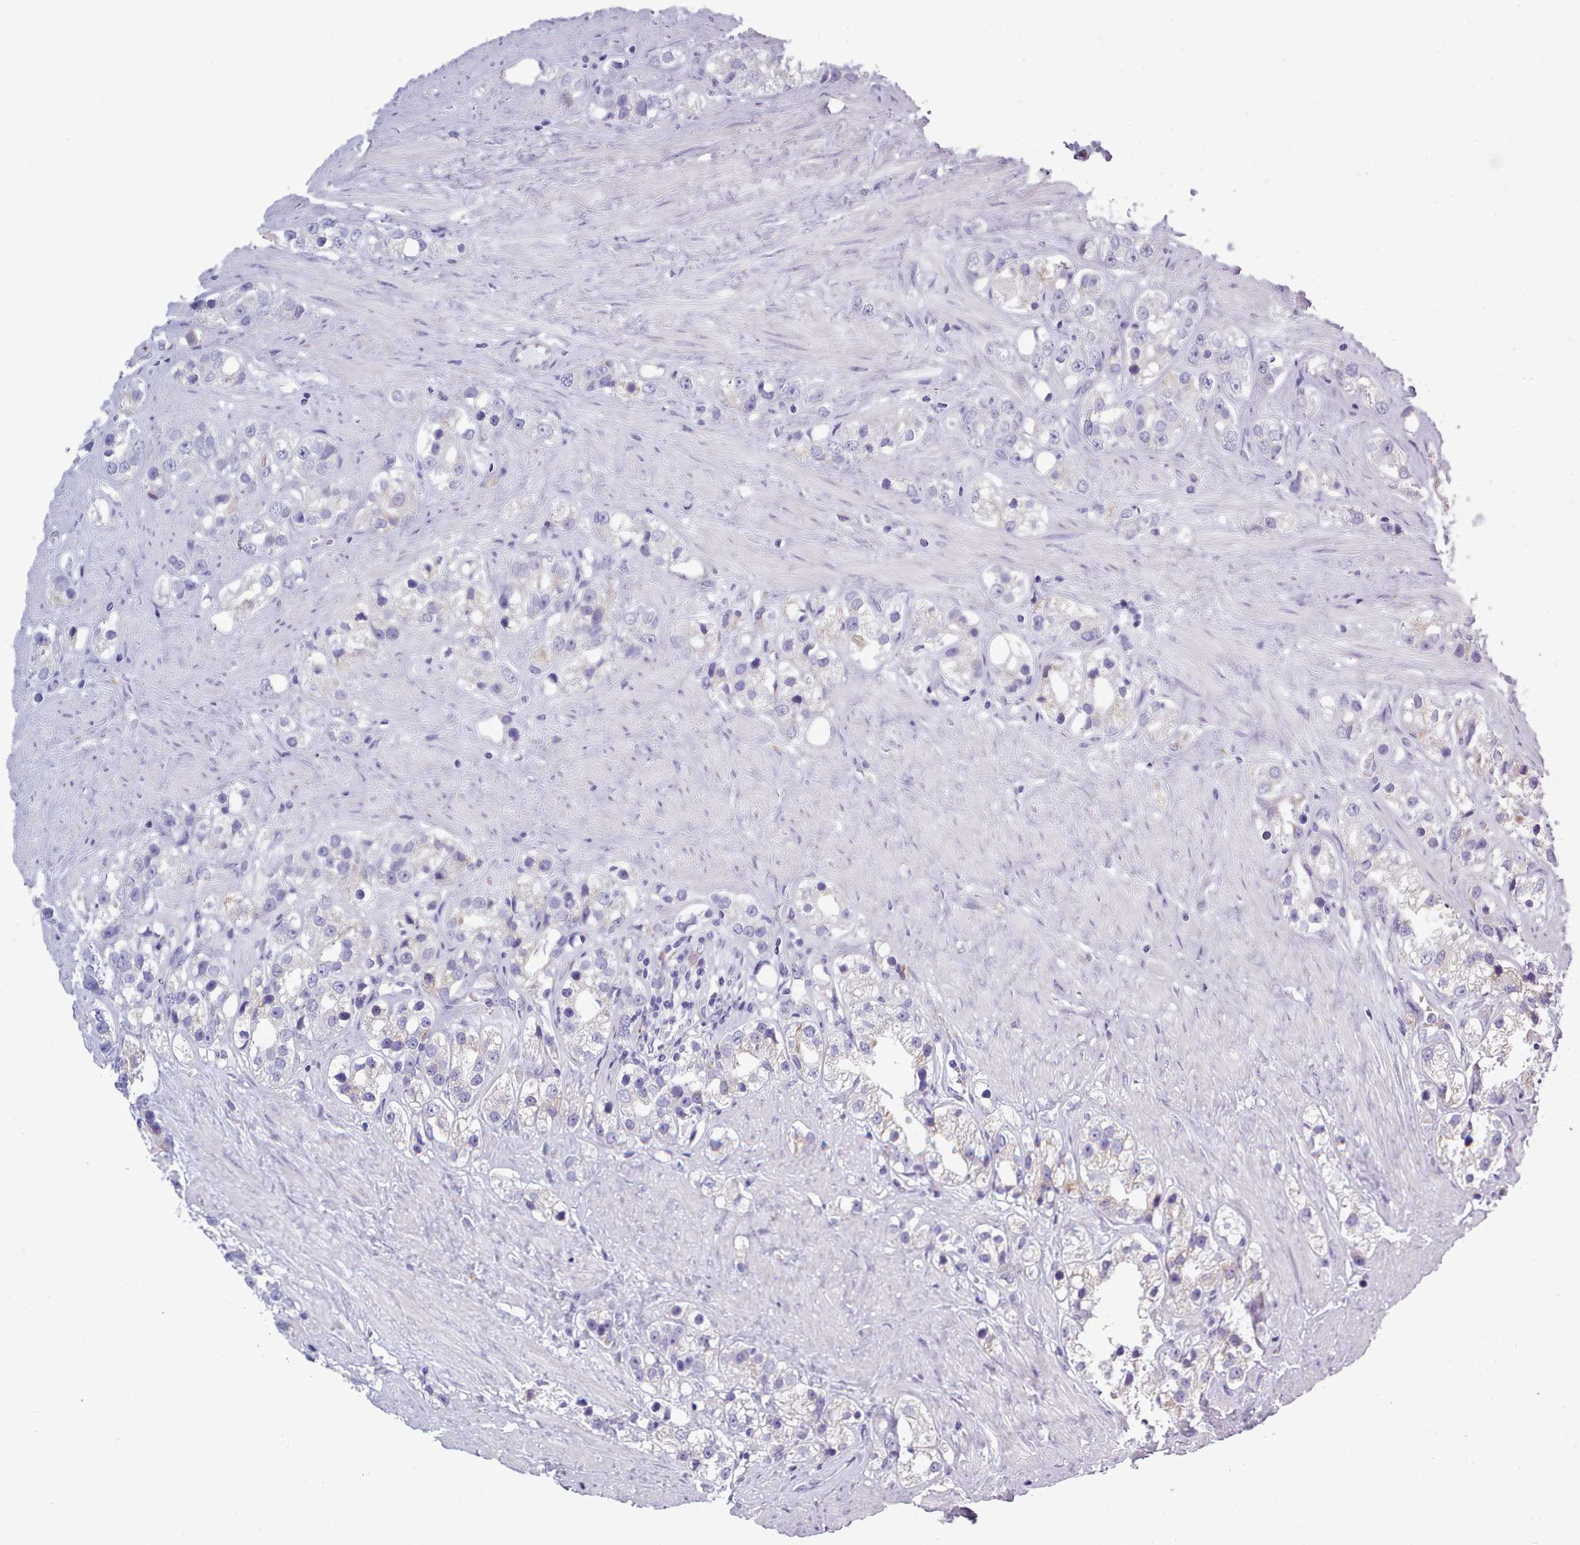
{"staining": {"intensity": "negative", "quantity": "none", "location": "none"}, "tissue": "prostate cancer", "cell_type": "Tumor cells", "image_type": "cancer", "snomed": [{"axis": "morphology", "description": "Adenocarcinoma, NOS"}, {"axis": "topography", "description": "Prostate"}], "caption": "Micrograph shows no protein expression in tumor cells of prostate adenocarcinoma tissue.", "gene": "XKR8", "patient": {"sex": "male", "age": 79}}